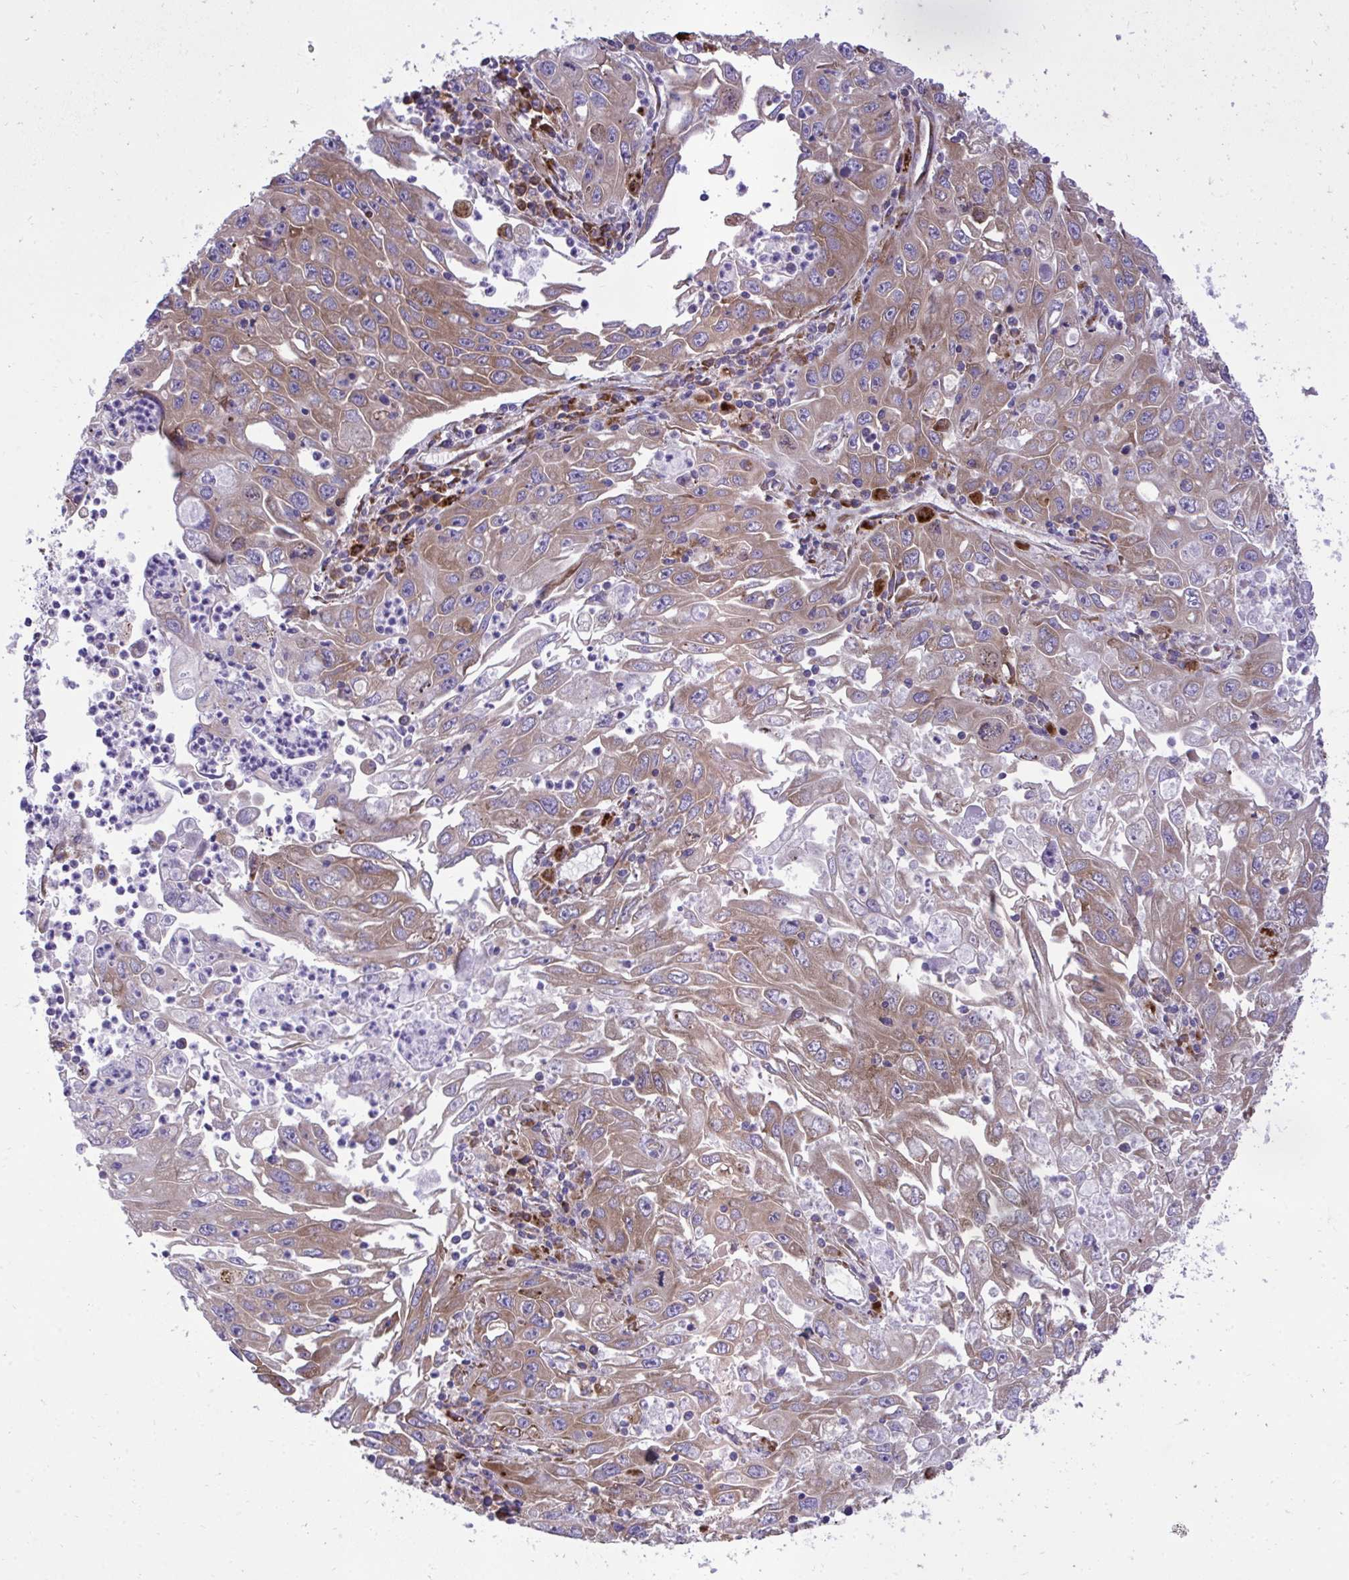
{"staining": {"intensity": "moderate", "quantity": ">75%", "location": "cytoplasmic/membranous"}, "tissue": "endometrial cancer", "cell_type": "Tumor cells", "image_type": "cancer", "snomed": [{"axis": "morphology", "description": "Adenocarcinoma, NOS"}, {"axis": "topography", "description": "Uterus"}], "caption": "Adenocarcinoma (endometrial) was stained to show a protein in brown. There is medium levels of moderate cytoplasmic/membranous staining in approximately >75% of tumor cells. (DAB (3,3'-diaminobenzidine) IHC with brightfield microscopy, high magnification).", "gene": "RPS15", "patient": {"sex": "female", "age": 62}}